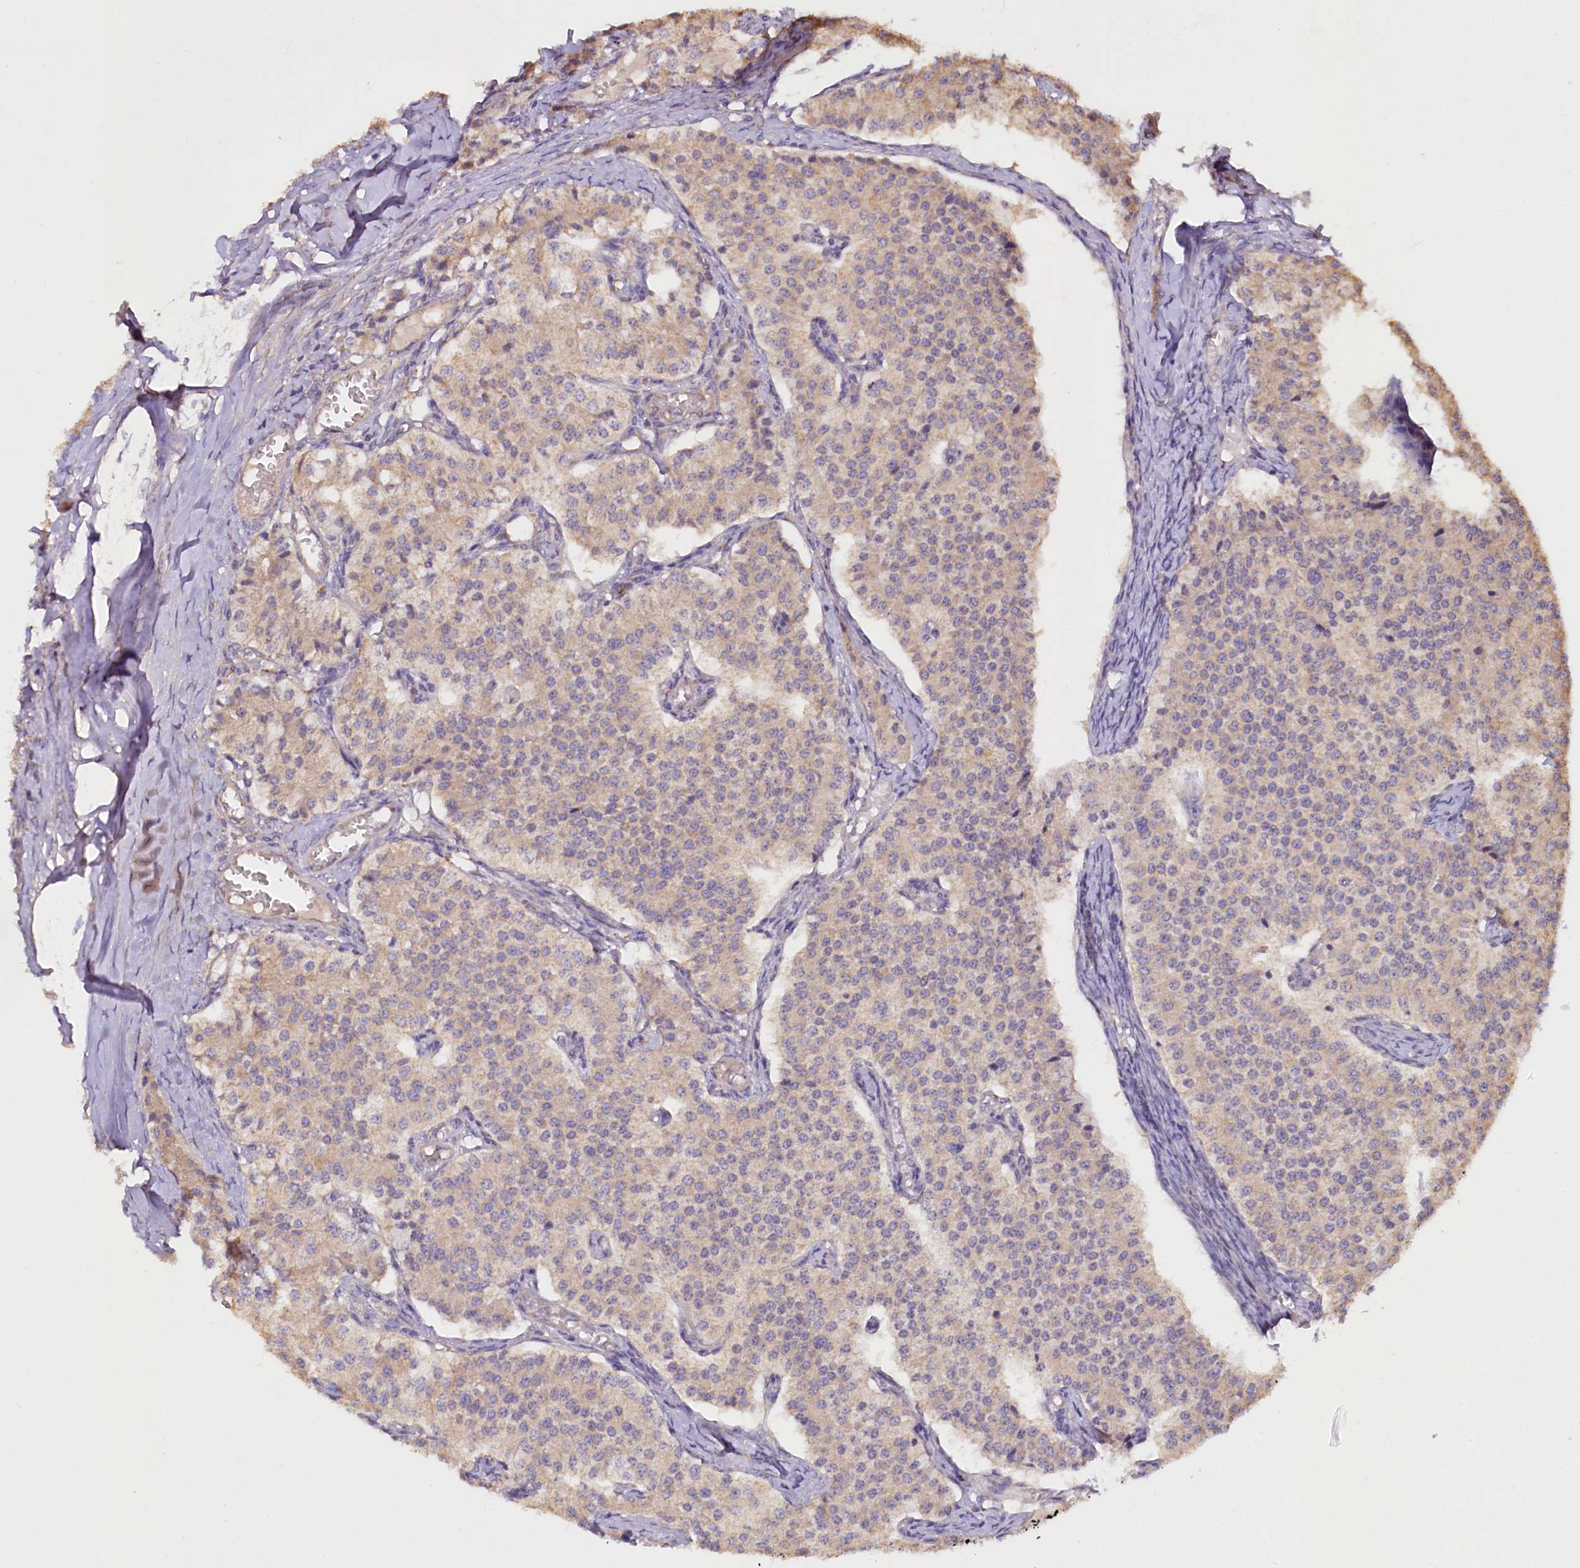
{"staining": {"intensity": "weak", "quantity": "<25%", "location": "cytoplasmic/membranous"}, "tissue": "carcinoid", "cell_type": "Tumor cells", "image_type": "cancer", "snomed": [{"axis": "morphology", "description": "Carcinoid, malignant, NOS"}, {"axis": "topography", "description": "Colon"}], "caption": "Immunohistochemistry (IHC) photomicrograph of neoplastic tissue: human carcinoid stained with DAB reveals no significant protein expression in tumor cells.", "gene": "ETFBKMT", "patient": {"sex": "female", "age": 52}}